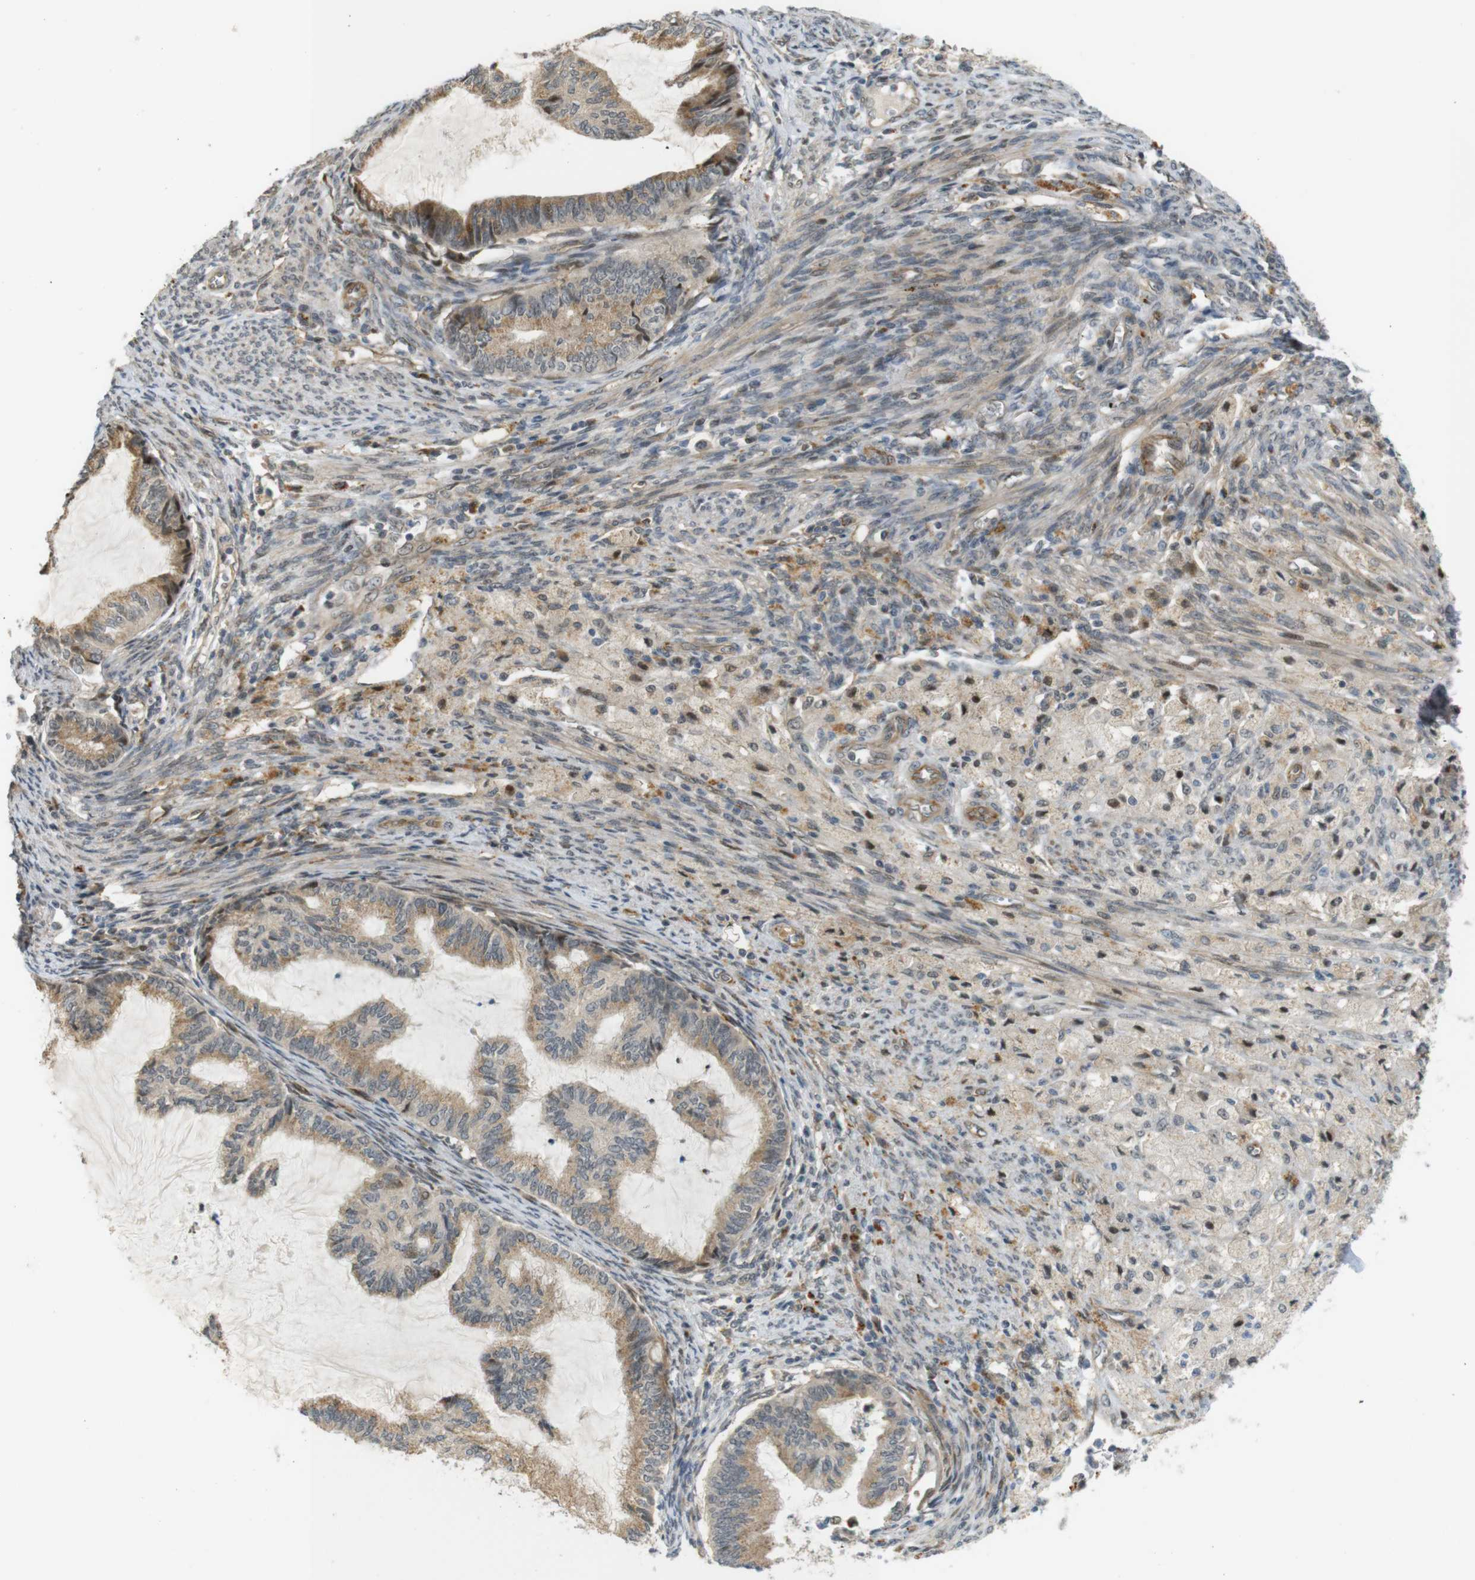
{"staining": {"intensity": "moderate", "quantity": "25%-75%", "location": "cytoplasmic/membranous"}, "tissue": "cervical cancer", "cell_type": "Tumor cells", "image_type": "cancer", "snomed": [{"axis": "morphology", "description": "Normal tissue, NOS"}, {"axis": "morphology", "description": "Adenocarcinoma, NOS"}, {"axis": "topography", "description": "Cervix"}, {"axis": "topography", "description": "Endometrium"}], "caption": "A brown stain labels moderate cytoplasmic/membranous positivity of a protein in adenocarcinoma (cervical) tumor cells.", "gene": "TSPAN9", "patient": {"sex": "female", "age": 86}}